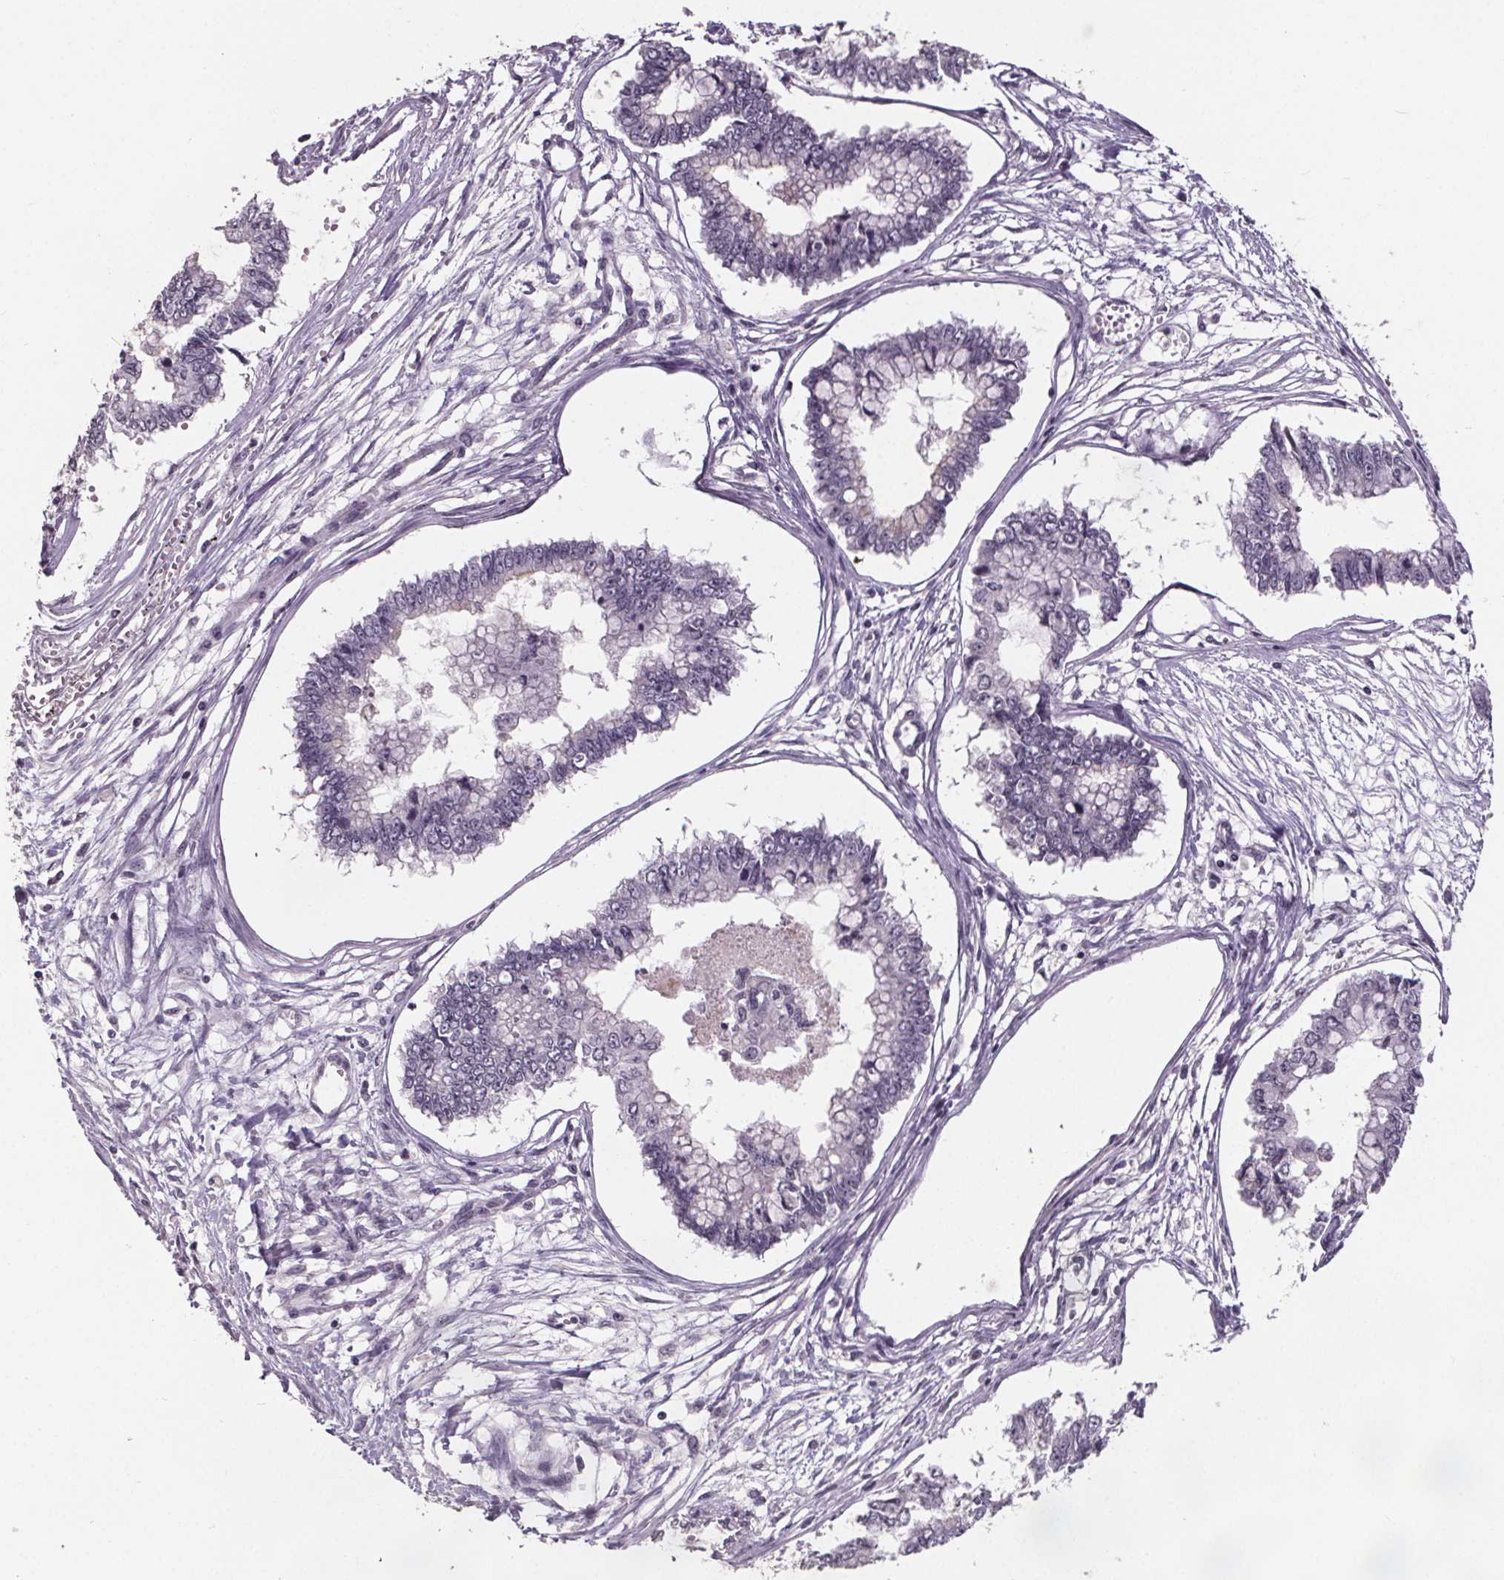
{"staining": {"intensity": "negative", "quantity": "none", "location": "none"}, "tissue": "ovarian cancer", "cell_type": "Tumor cells", "image_type": "cancer", "snomed": [{"axis": "morphology", "description": "Cystadenocarcinoma, mucinous, NOS"}, {"axis": "topography", "description": "Ovary"}], "caption": "Image shows no protein staining in tumor cells of ovarian mucinous cystadenocarcinoma tissue.", "gene": "NKX6-1", "patient": {"sex": "female", "age": 72}}